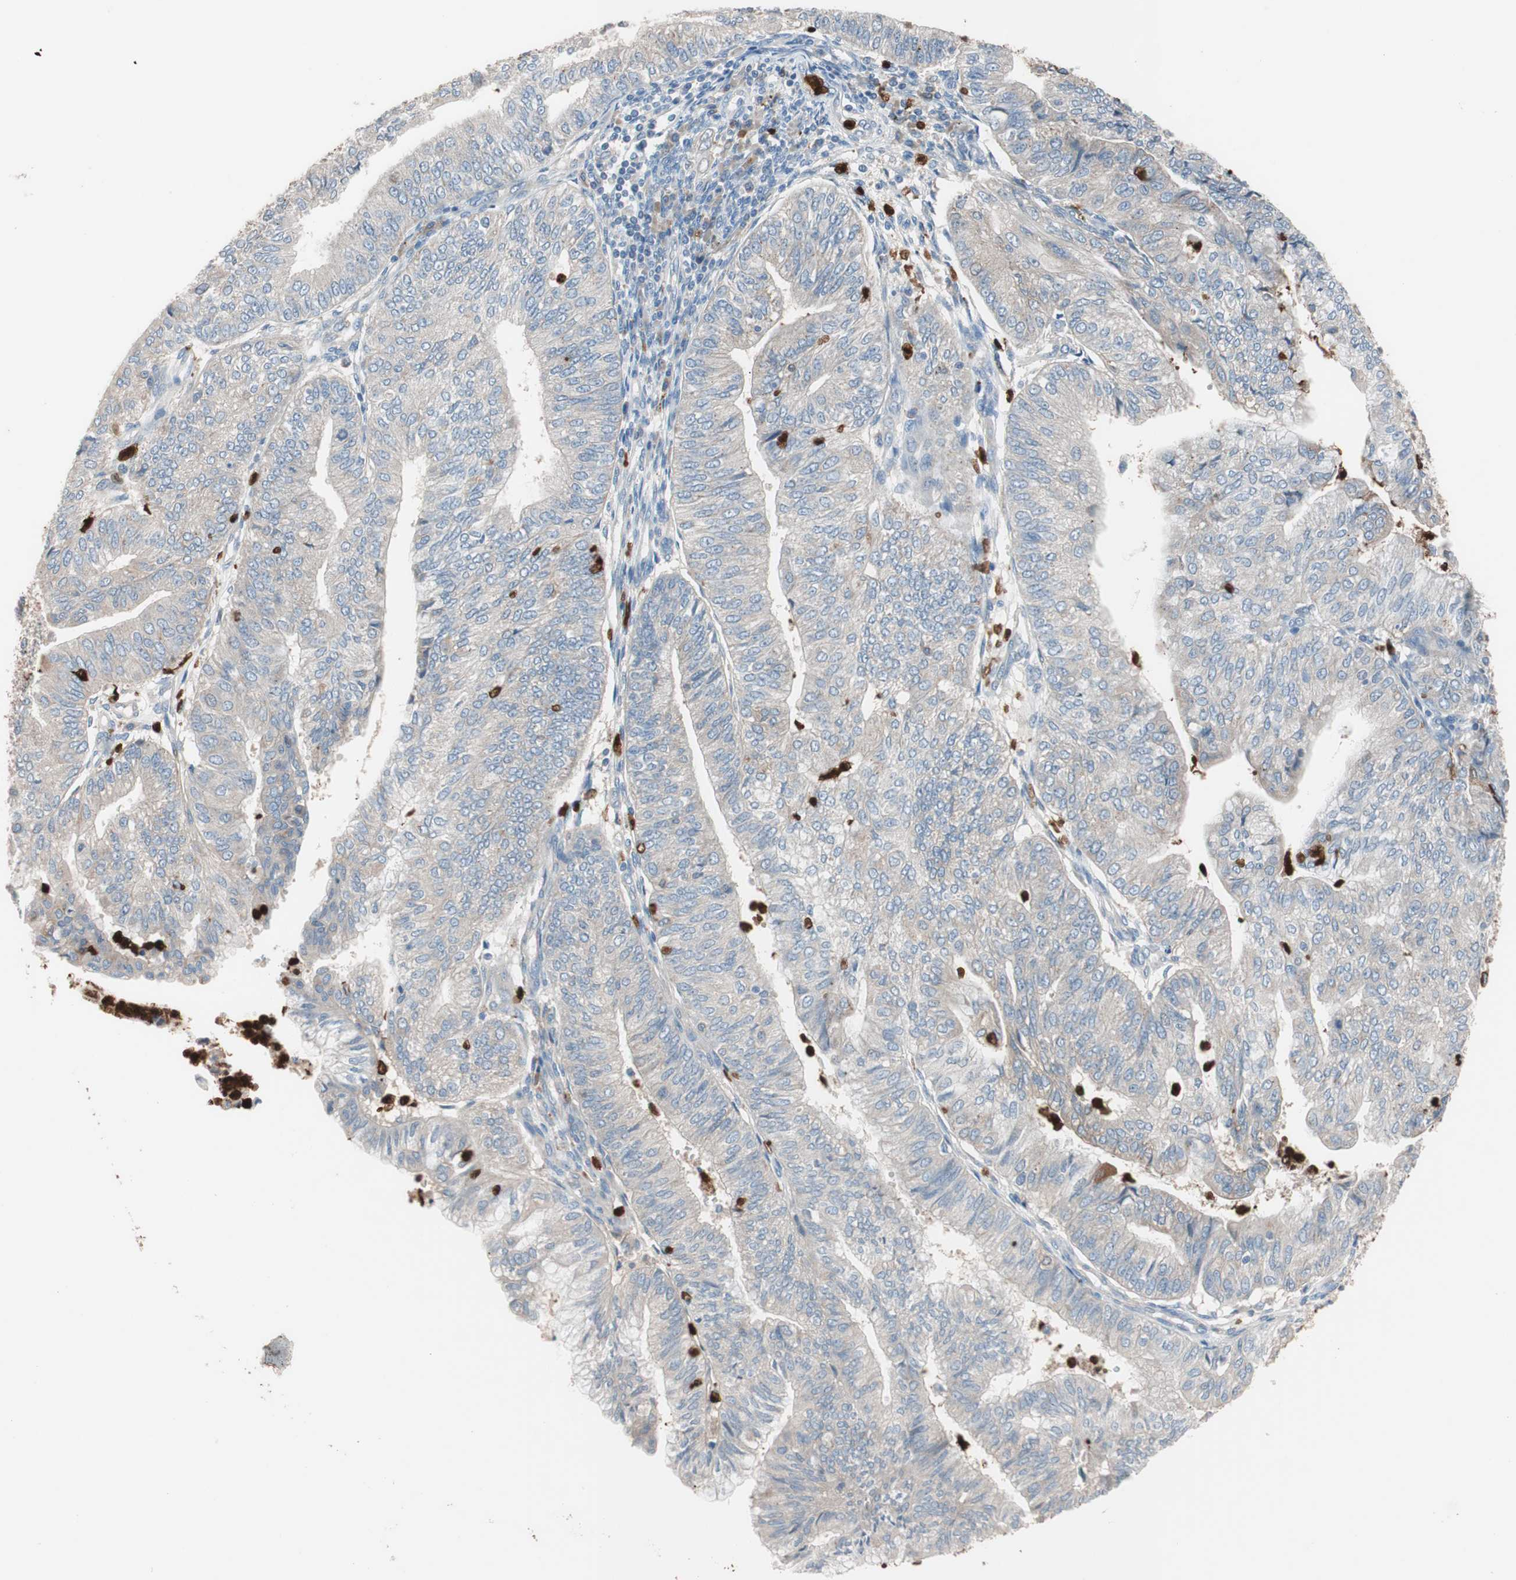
{"staining": {"intensity": "weak", "quantity": ">75%", "location": "cytoplasmic/membranous"}, "tissue": "endometrial cancer", "cell_type": "Tumor cells", "image_type": "cancer", "snomed": [{"axis": "morphology", "description": "Adenocarcinoma, NOS"}, {"axis": "topography", "description": "Endometrium"}], "caption": "An image showing weak cytoplasmic/membranous expression in about >75% of tumor cells in endometrial adenocarcinoma, as visualized by brown immunohistochemical staining.", "gene": "CLEC4D", "patient": {"sex": "female", "age": 59}}